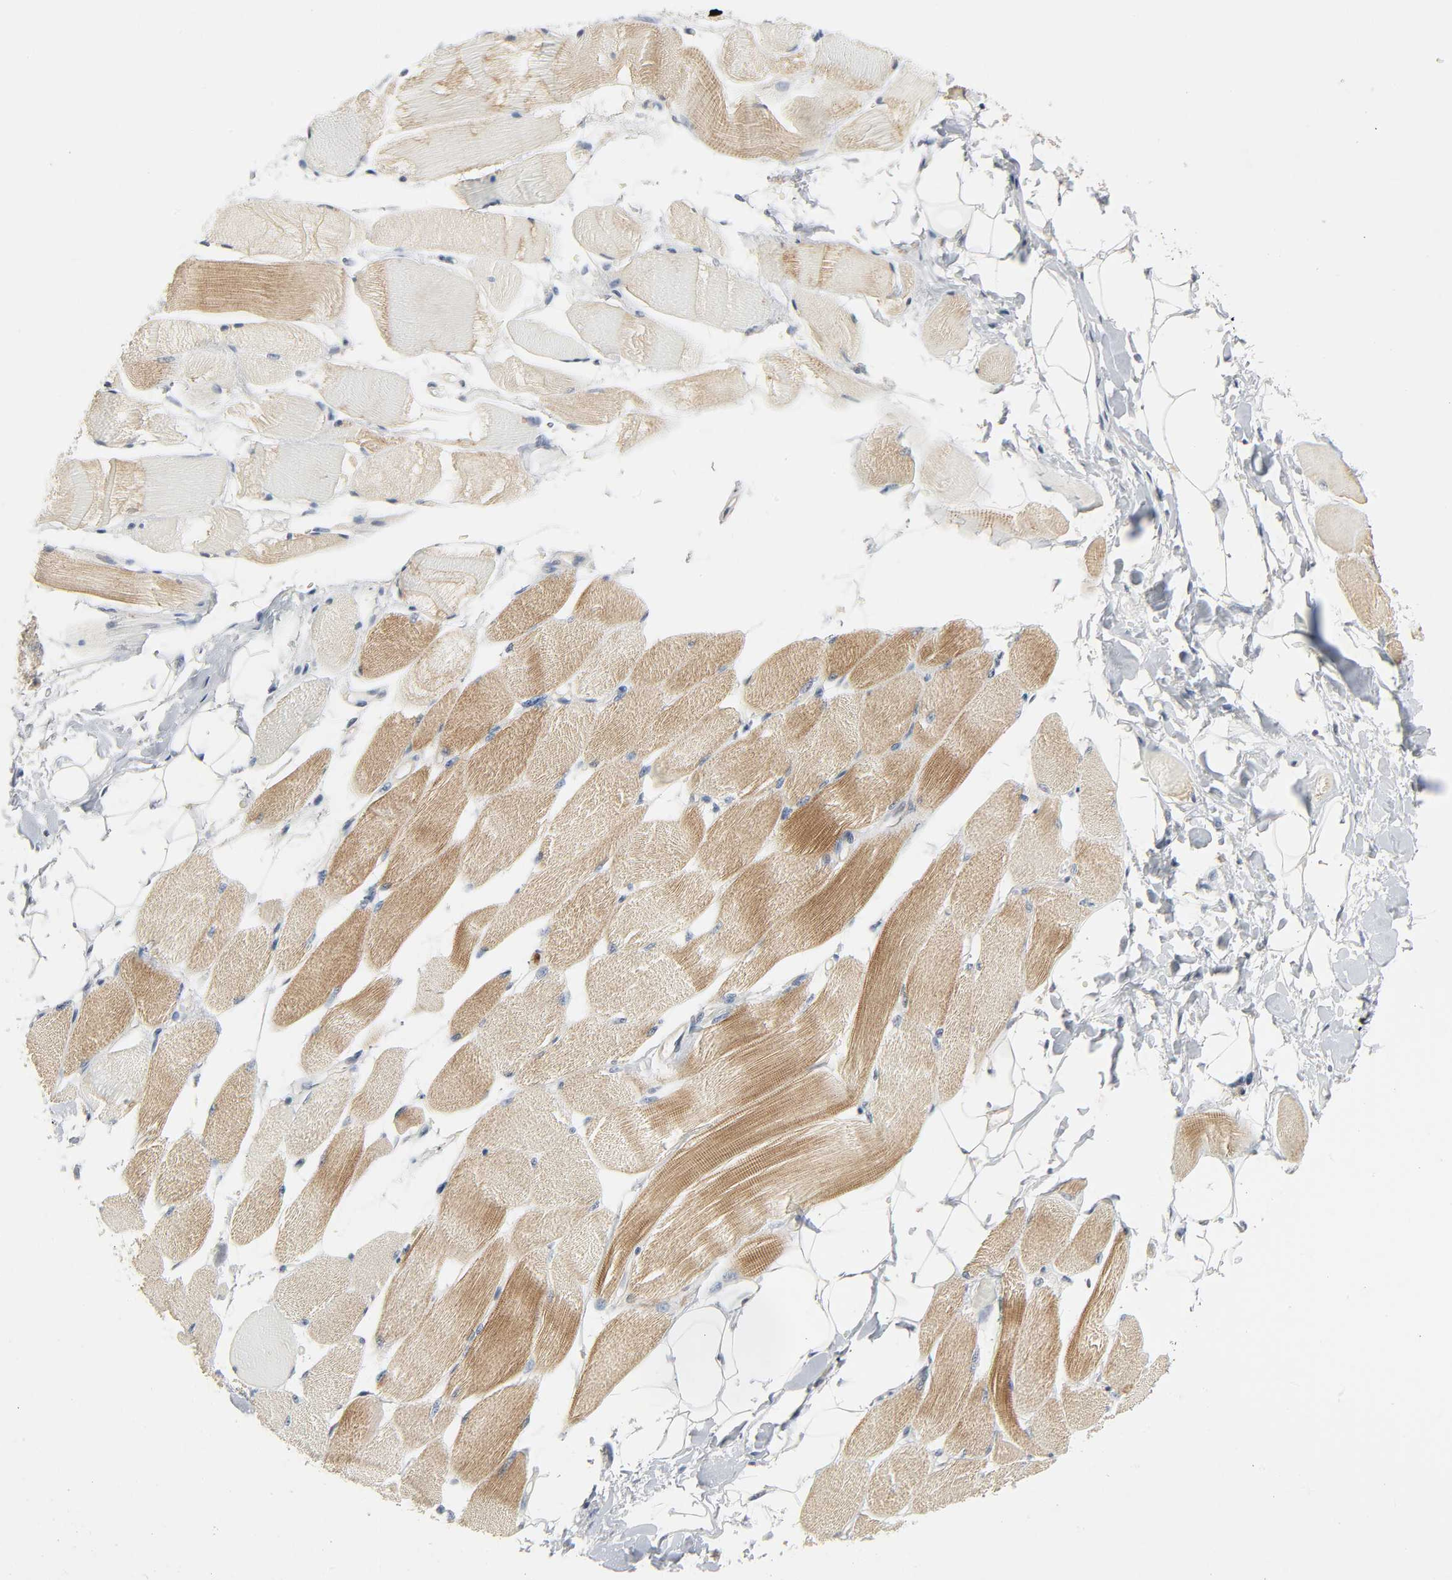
{"staining": {"intensity": "moderate", "quantity": ">75%", "location": "cytoplasmic/membranous"}, "tissue": "skeletal muscle", "cell_type": "Myocytes", "image_type": "normal", "snomed": [{"axis": "morphology", "description": "Normal tissue, NOS"}, {"axis": "topography", "description": "Skeletal muscle"}, {"axis": "topography", "description": "Peripheral nerve tissue"}], "caption": "Protein expression analysis of normal skeletal muscle shows moderate cytoplasmic/membranous positivity in about >75% of myocytes. (DAB (3,3'-diaminobenzidine) IHC with brightfield microscopy, high magnification).", "gene": "CD4", "patient": {"sex": "female", "age": 84}}